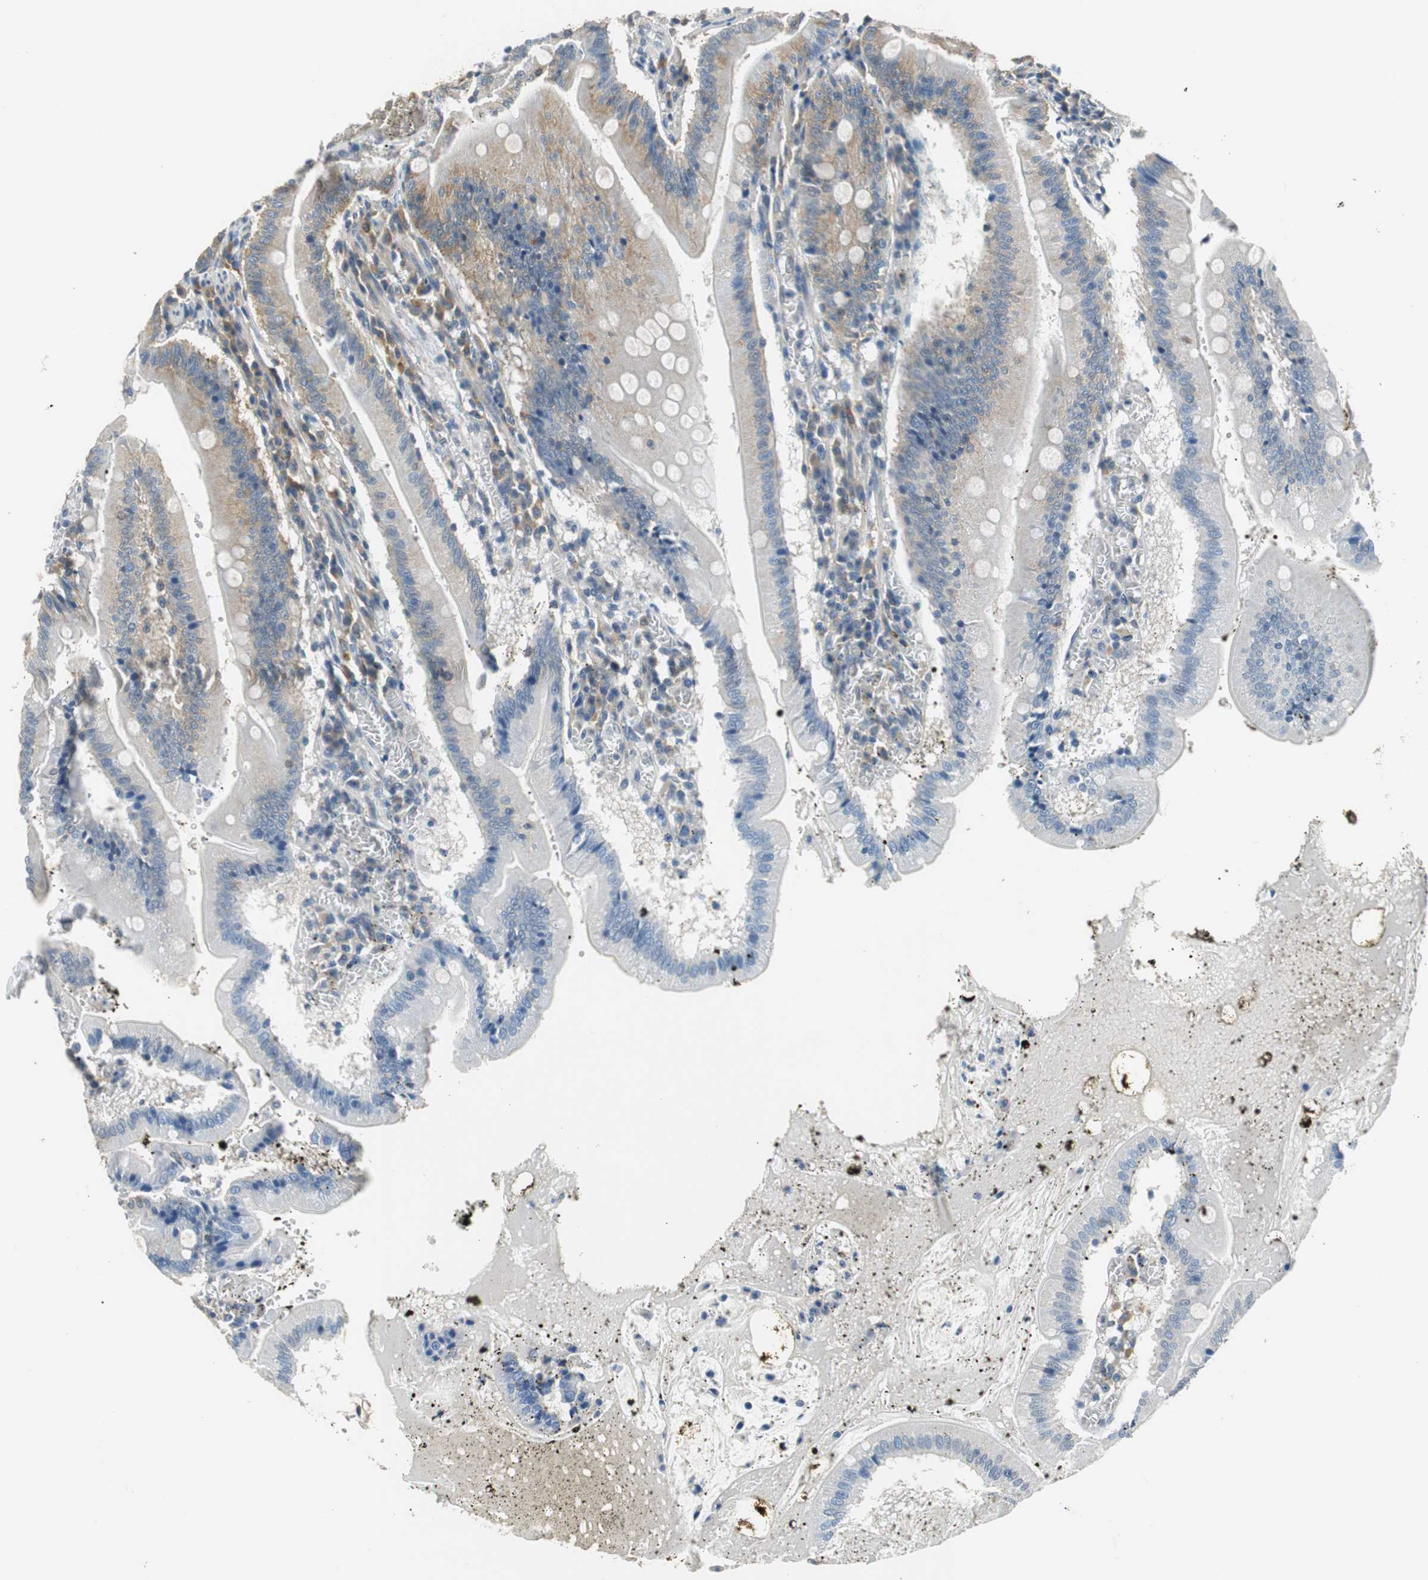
{"staining": {"intensity": "moderate", "quantity": "25%-75%", "location": "cytoplasmic/membranous"}, "tissue": "small intestine", "cell_type": "Glandular cells", "image_type": "normal", "snomed": [{"axis": "morphology", "description": "Normal tissue, NOS"}, {"axis": "topography", "description": "Small intestine"}], "caption": "A high-resolution image shows IHC staining of unremarkable small intestine, which exhibits moderate cytoplasmic/membranous positivity in approximately 25%-75% of glandular cells.", "gene": "CNOT3", "patient": {"sex": "male", "age": 71}}